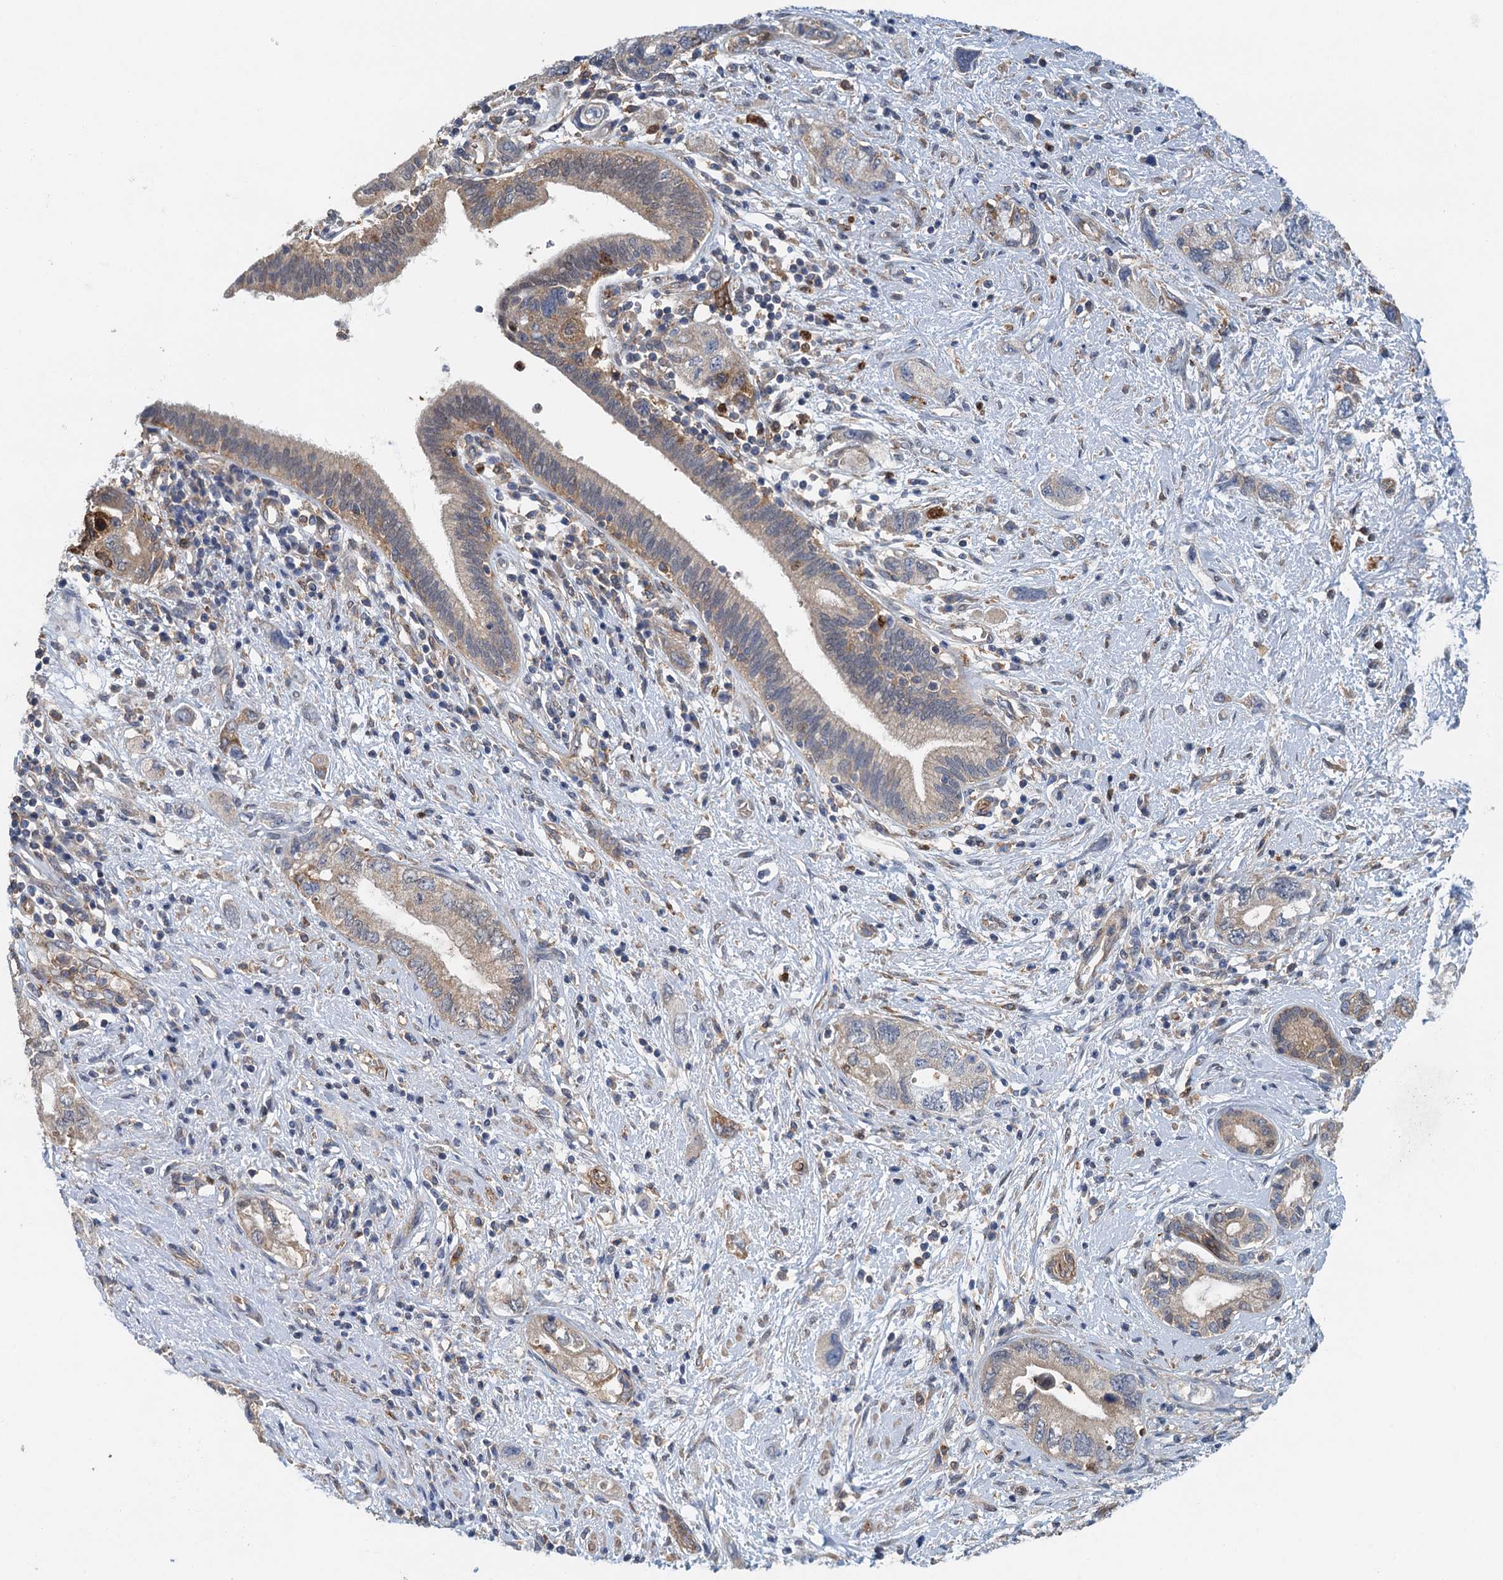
{"staining": {"intensity": "weak", "quantity": "<25%", "location": "cytoplasmic/membranous"}, "tissue": "pancreatic cancer", "cell_type": "Tumor cells", "image_type": "cancer", "snomed": [{"axis": "morphology", "description": "Adenocarcinoma, NOS"}, {"axis": "topography", "description": "Pancreas"}], "caption": "A histopathology image of pancreatic cancer stained for a protein exhibits no brown staining in tumor cells. Brightfield microscopy of immunohistochemistry (IHC) stained with DAB (3,3'-diaminobenzidine) (brown) and hematoxylin (blue), captured at high magnification.", "gene": "RSAD2", "patient": {"sex": "female", "age": 73}}